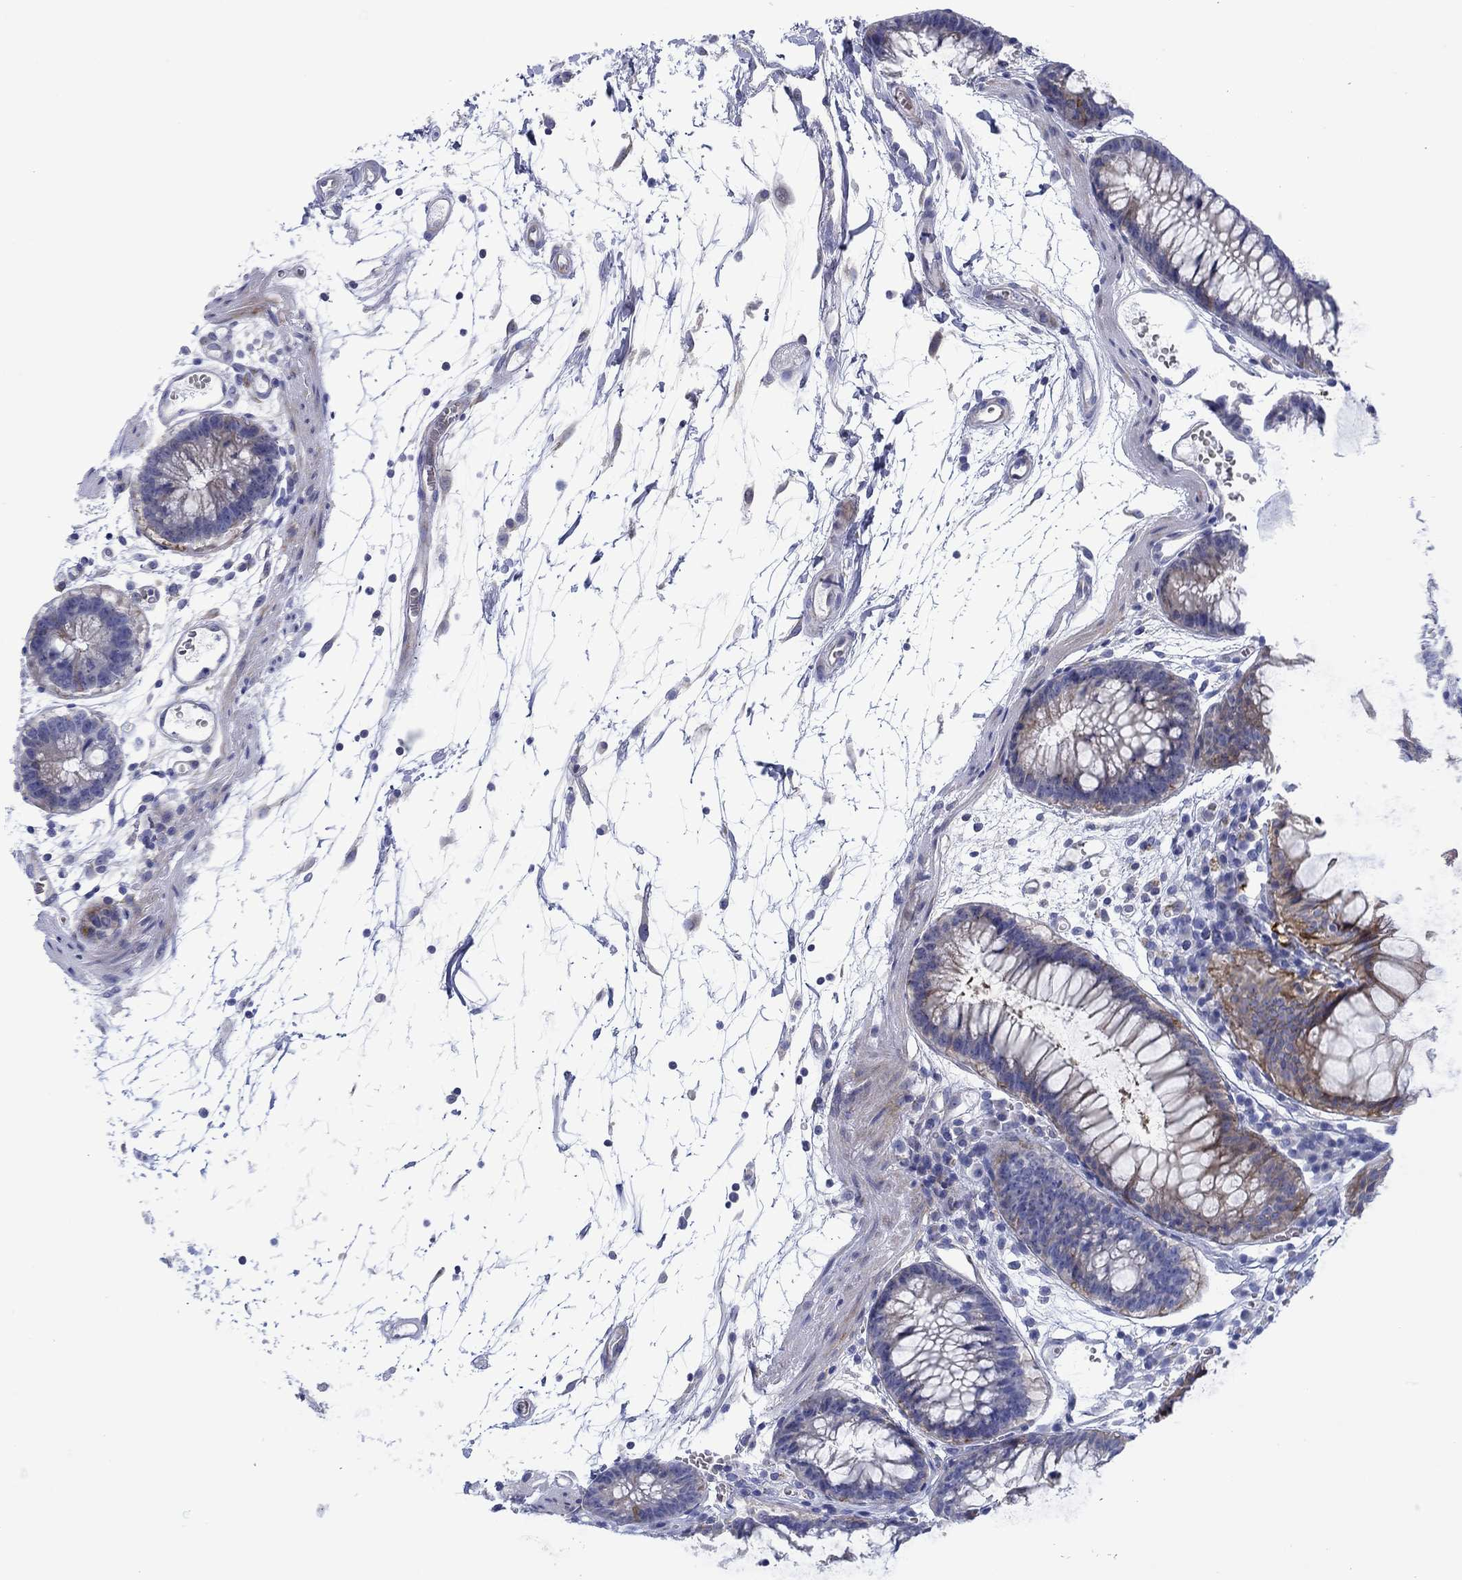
{"staining": {"intensity": "negative", "quantity": "none", "location": "none"}, "tissue": "colon", "cell_type": "Endothelial cells", "image_type": "normal", "snomed": [{"axis": "morphology", "description": "Normal tissue, NOS"}, {"axis": "morphology", "description": "Adenocarcinoma, NOS"}, {"axis": "topography", "description": "Colon"}], "caption": "Immunohistochemical staining of benign colon reveals no significant staining in endothelial cells.", "gene": "SVEP1", "patient": {"sex": "male", "age": 65}}